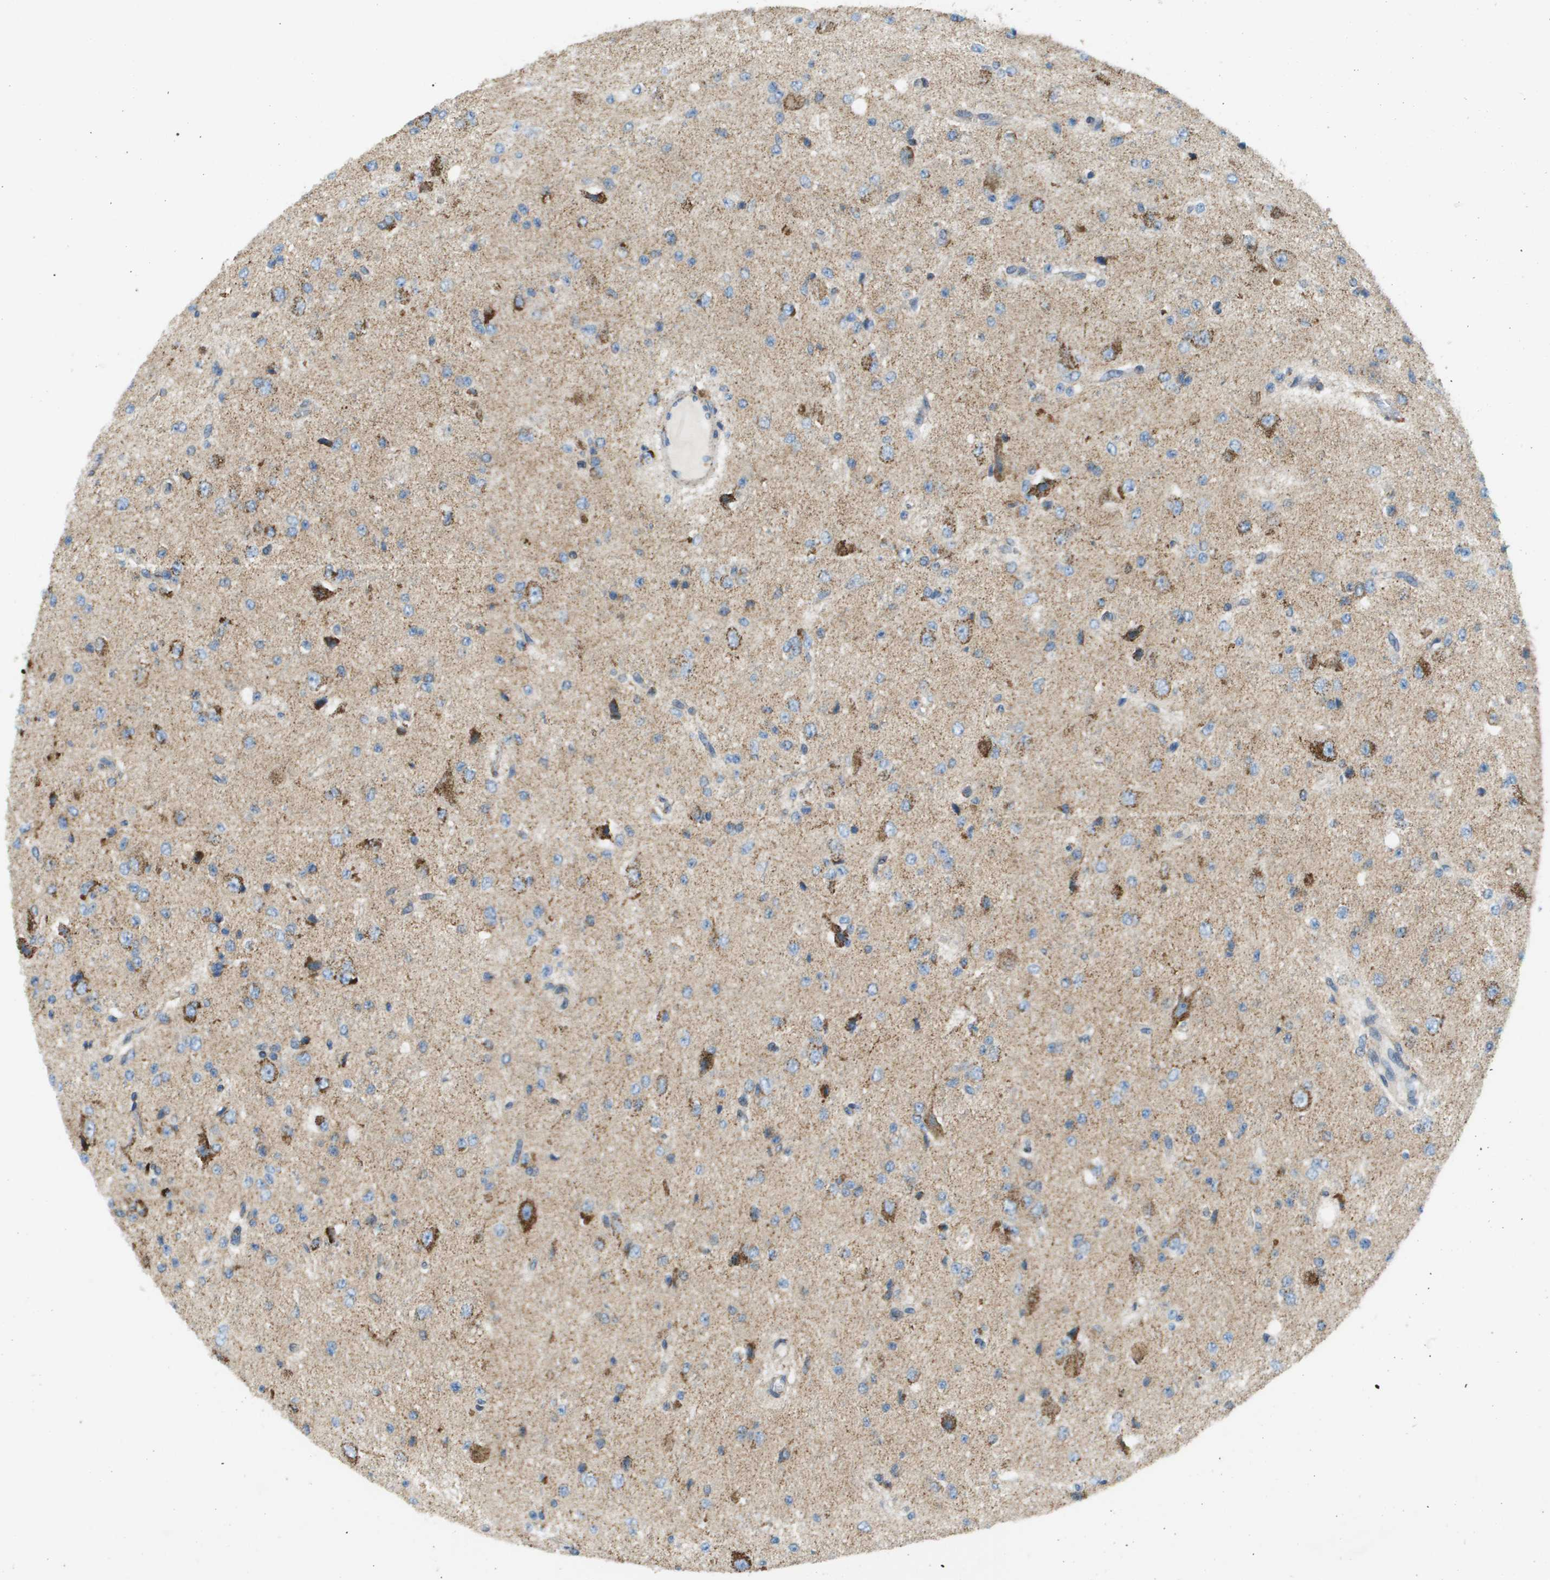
{"staining": {"intensity": "moderate", "quantity": "<25%", "location": "cytoplasmic/membranous"}, "tissue": "glioma", "cell_type": "Tumor cells", "image_type": "cancer", "snomed": [{"axis": "morphology", "description": "Glioma, malignant, High grade"}, {"axis": "topography", "description": "pancreas cauda"}], "caption": "An immunohistochemistry image of tumor tissue is shown. Protein staining in brown highlights moderate cytoplasmic/membranous positivity in glioma within tumor cells. (IHC, brightfield microscopy, high magnification).", "gene": "TAOK3", "patient": {"sex": "male", "age": 60}}